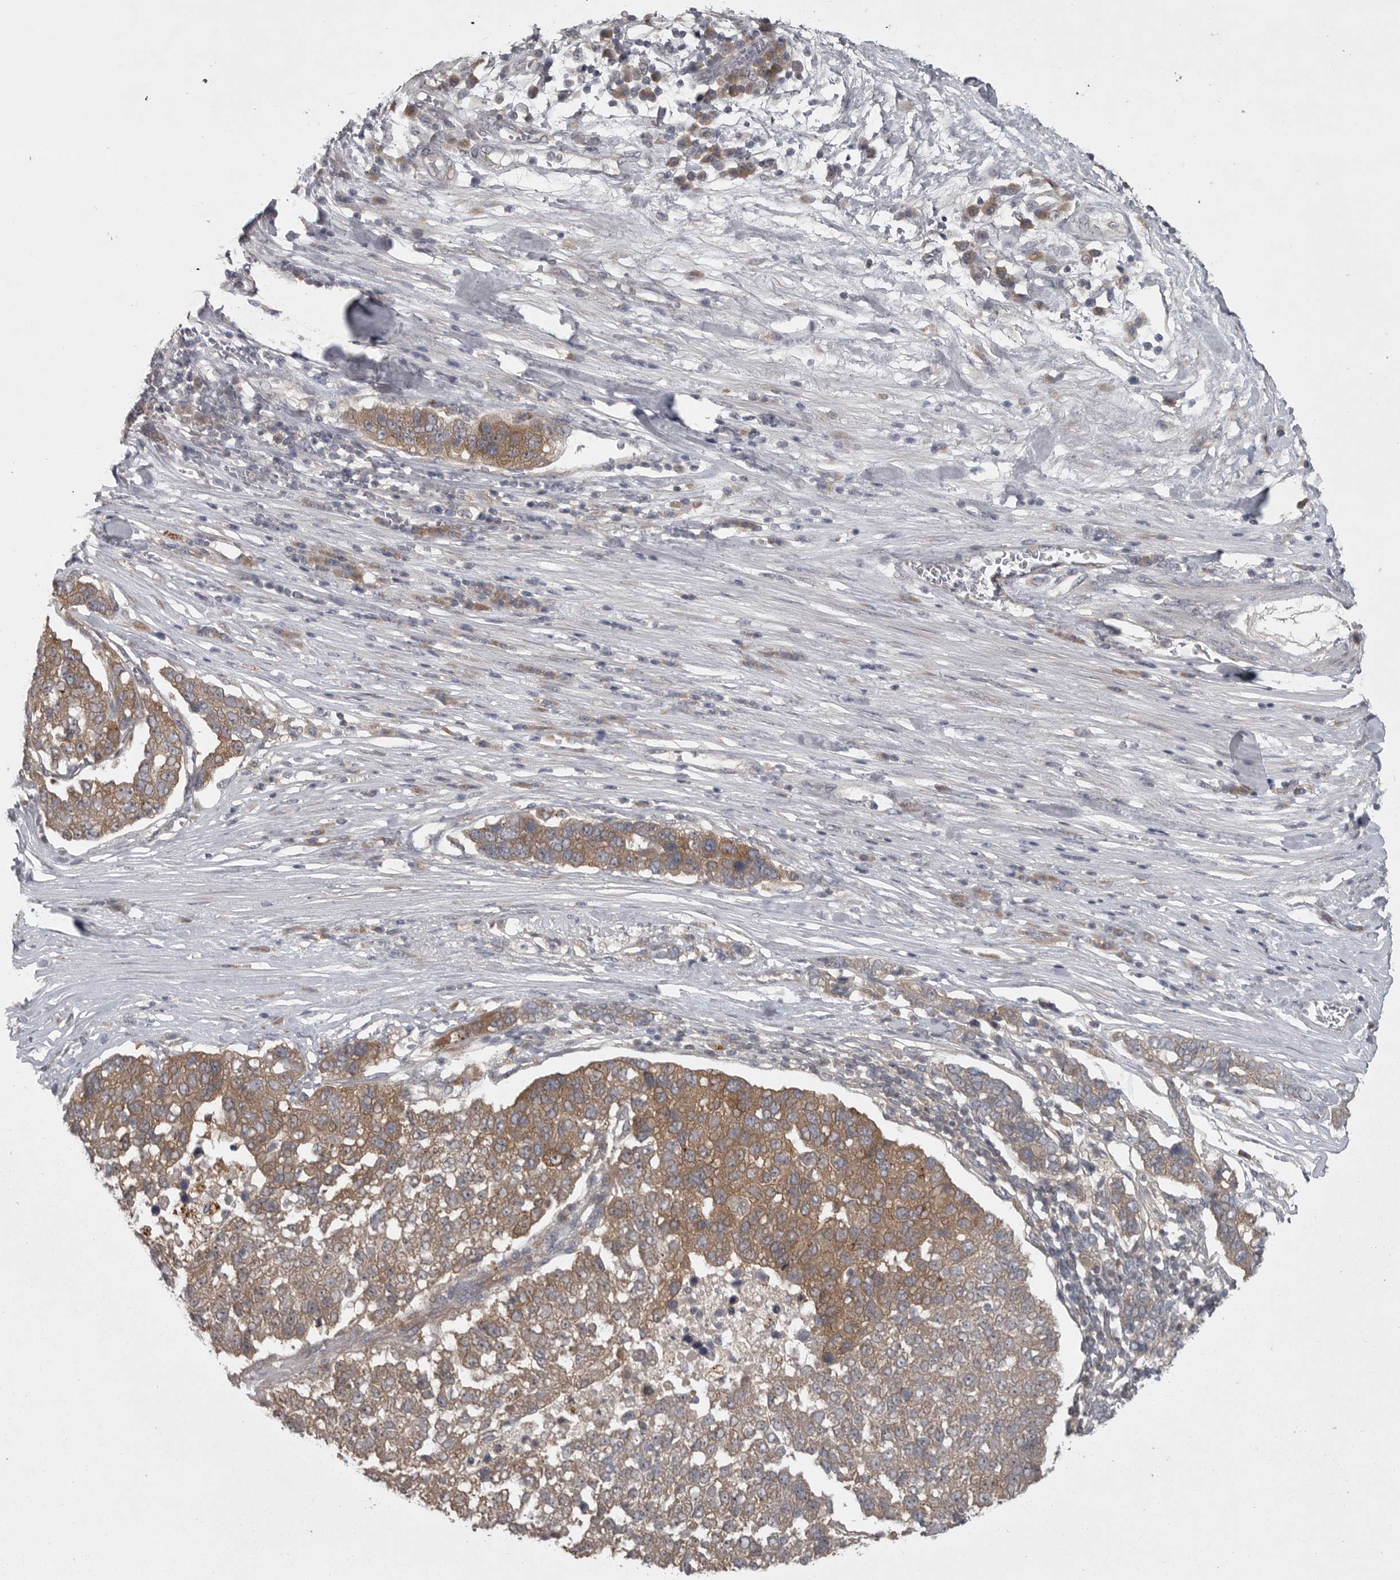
{"staining": {"intensity": "moderate", "quantity": ">75%", "location": "cytoplasmic/membranous"}, "tissue": "pancreatic cancer", "cell_type": "Tumor cells", "image_type": "cancer", "snomed": [{"axis": "morphology", "description": "Adenocarcinoma, NOS"}, {"axis": "topography", "description": "Pancreas"}], "caption": "Pancreatic adenocarcinoma stained with immunohistochemistry exhibits moderate cytoplasmic/membranous positivity in about >75% of tumor cells.", "gene": "PHF13", "patient": {"sex": "female", "age": 61}}